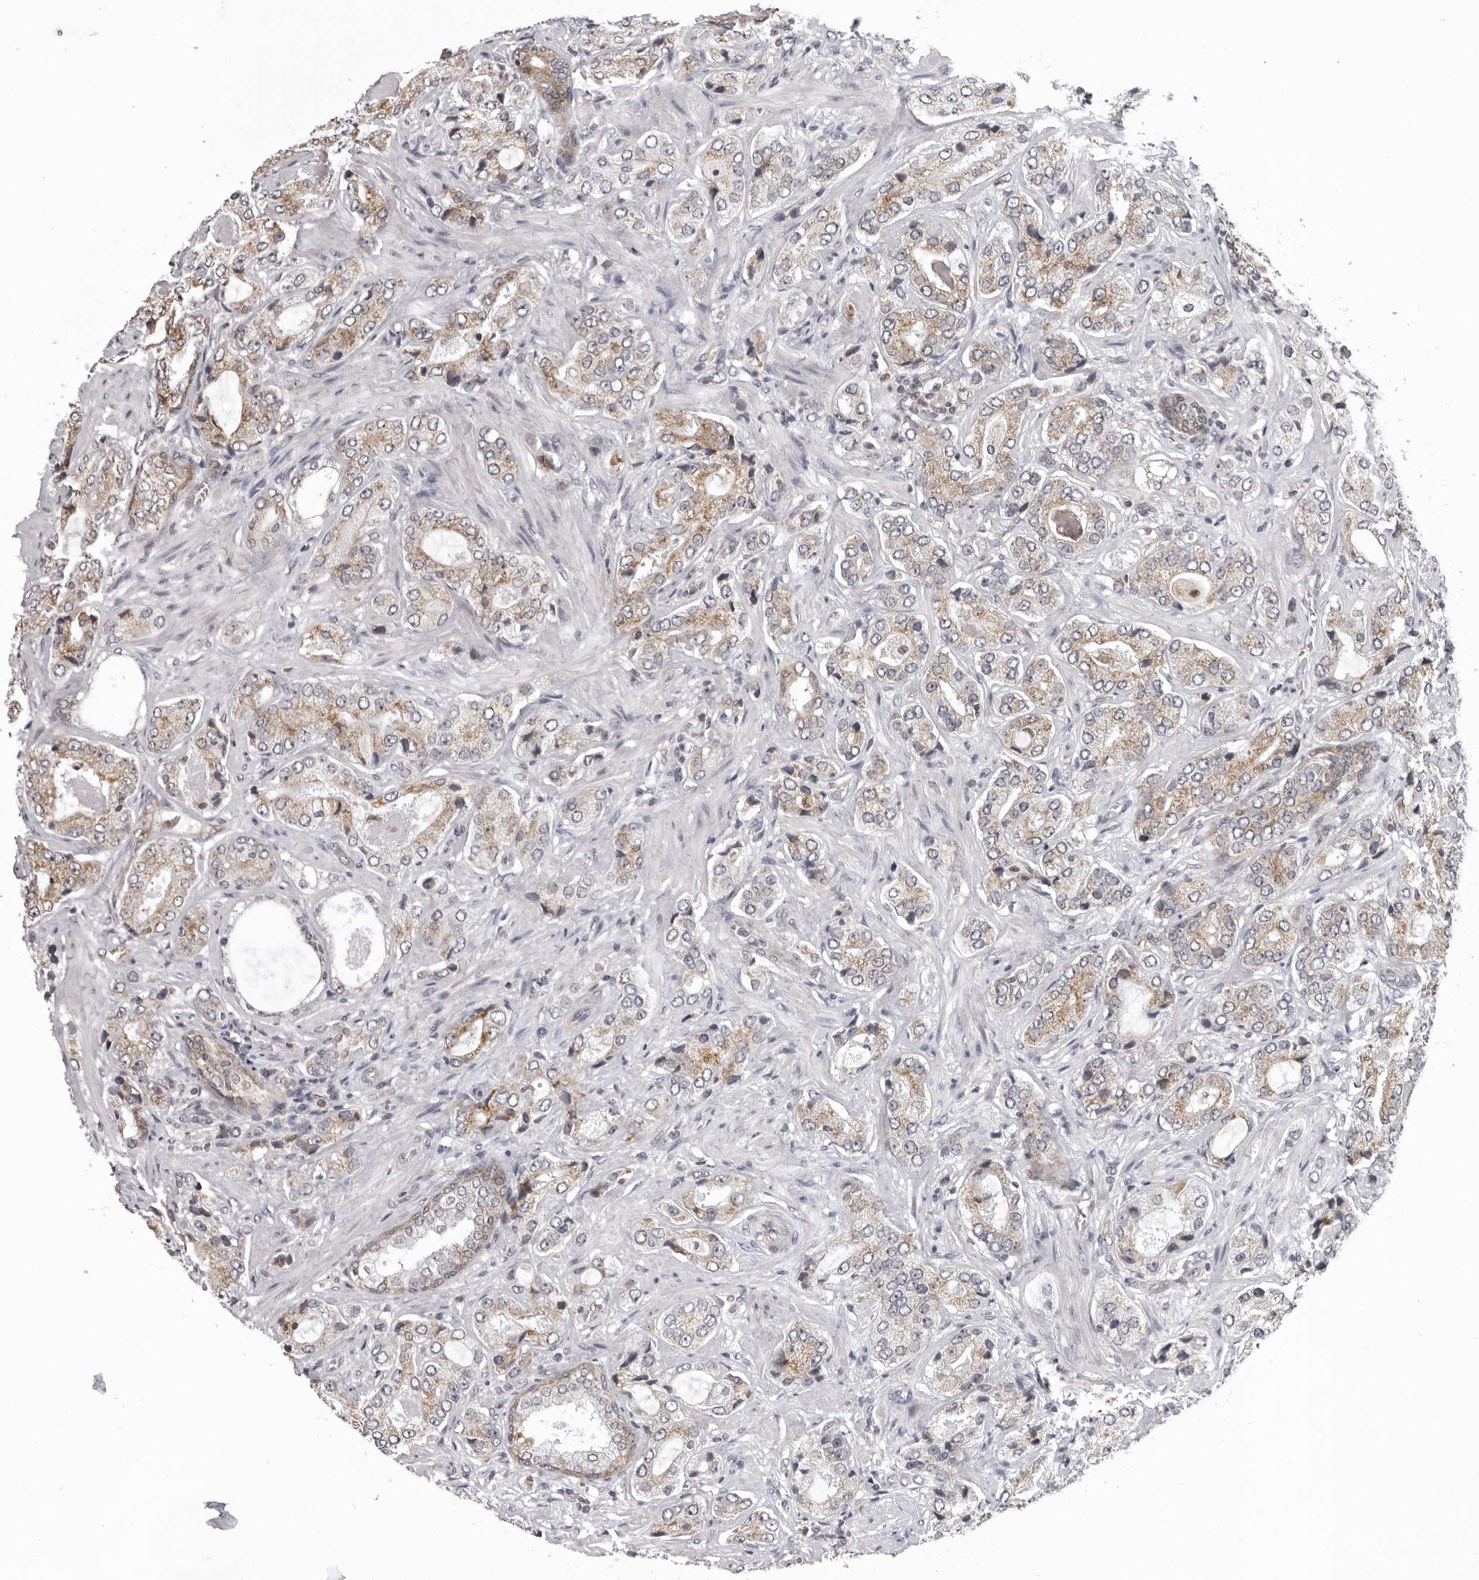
{"staining": {"intensity": "weak", "quantity": "25%-75%", "location": "cytoplasmic/membranous"}, "tissue": "prostate cancer", "cell_type": "Tumor cells", "image_type": "cancer", "snomed": [{"axis": "morphology", "description": "Normal tissue, NOS"}, {"axis": "morphology", "description": "Adenocarcinoma, High grade"}, {"axis": "topography", "description": "Prostate"}, {"axis": "topography", "description": "Peripheral nerve tissue"}], "caption": "An image of human prostate cancer (adenocarcinoma (high-grade)) stained for a protein demonstrates weak cytoplasmic/membranous brown staining in tumor cells.", "gene": "MRPS15", "patient": {"sex": "male", "age": 59}}